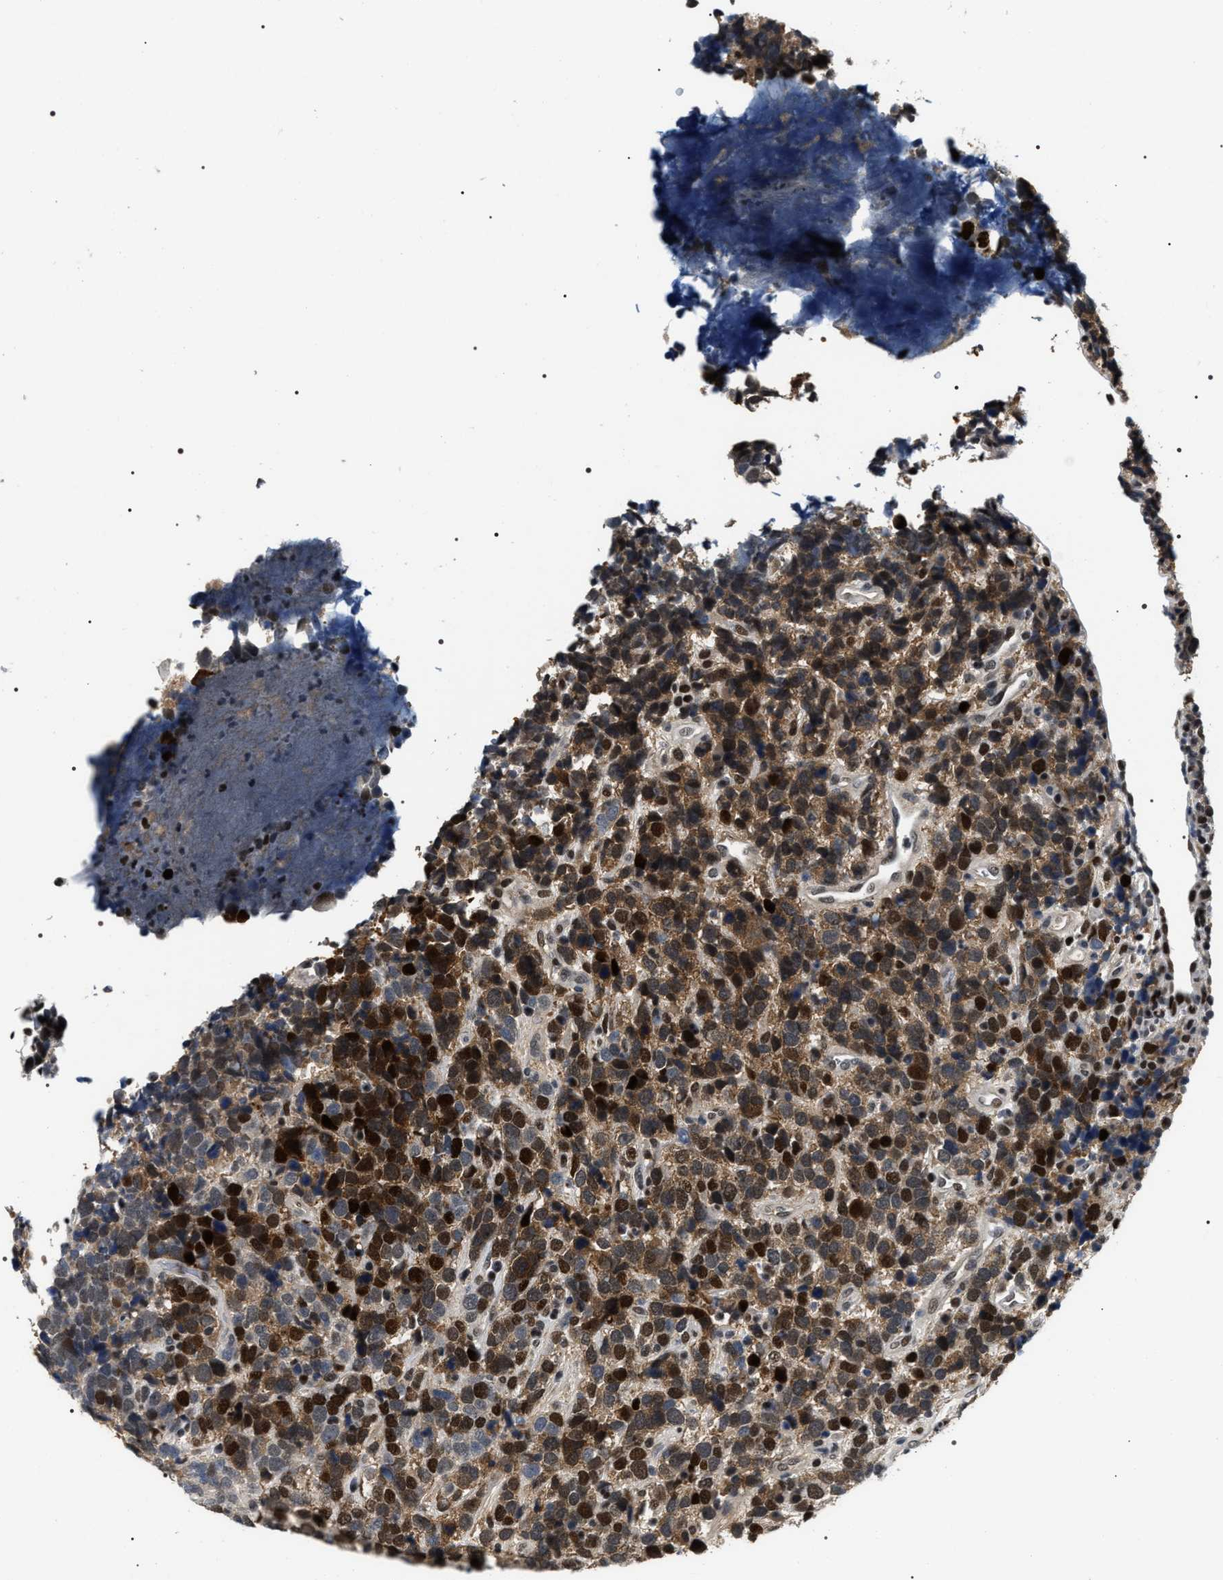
{"staining": {"intensity": "strong", "quantity": ">75%", "location": "cytoplasmic/membranous,nuclear"}, "tissue": "urothelial cancer", "cell_type": "Tumor cells", "image_type": "cancer", "snomed": [{"axis": "morphology", "description": "Urothelial carcinoma, High grade"}, {"axis": "topography", "description": "Urinary bladder"}], "caption": "Human high-grade urothelial carcinoma stained for a protein (brown) exhibits strong cytoplasmic/membranous and nuclear positive positivity in approximately >75% of tumor cells.", "gene": "C7orf25", "patient": {"sex": "female", "age": 82}}